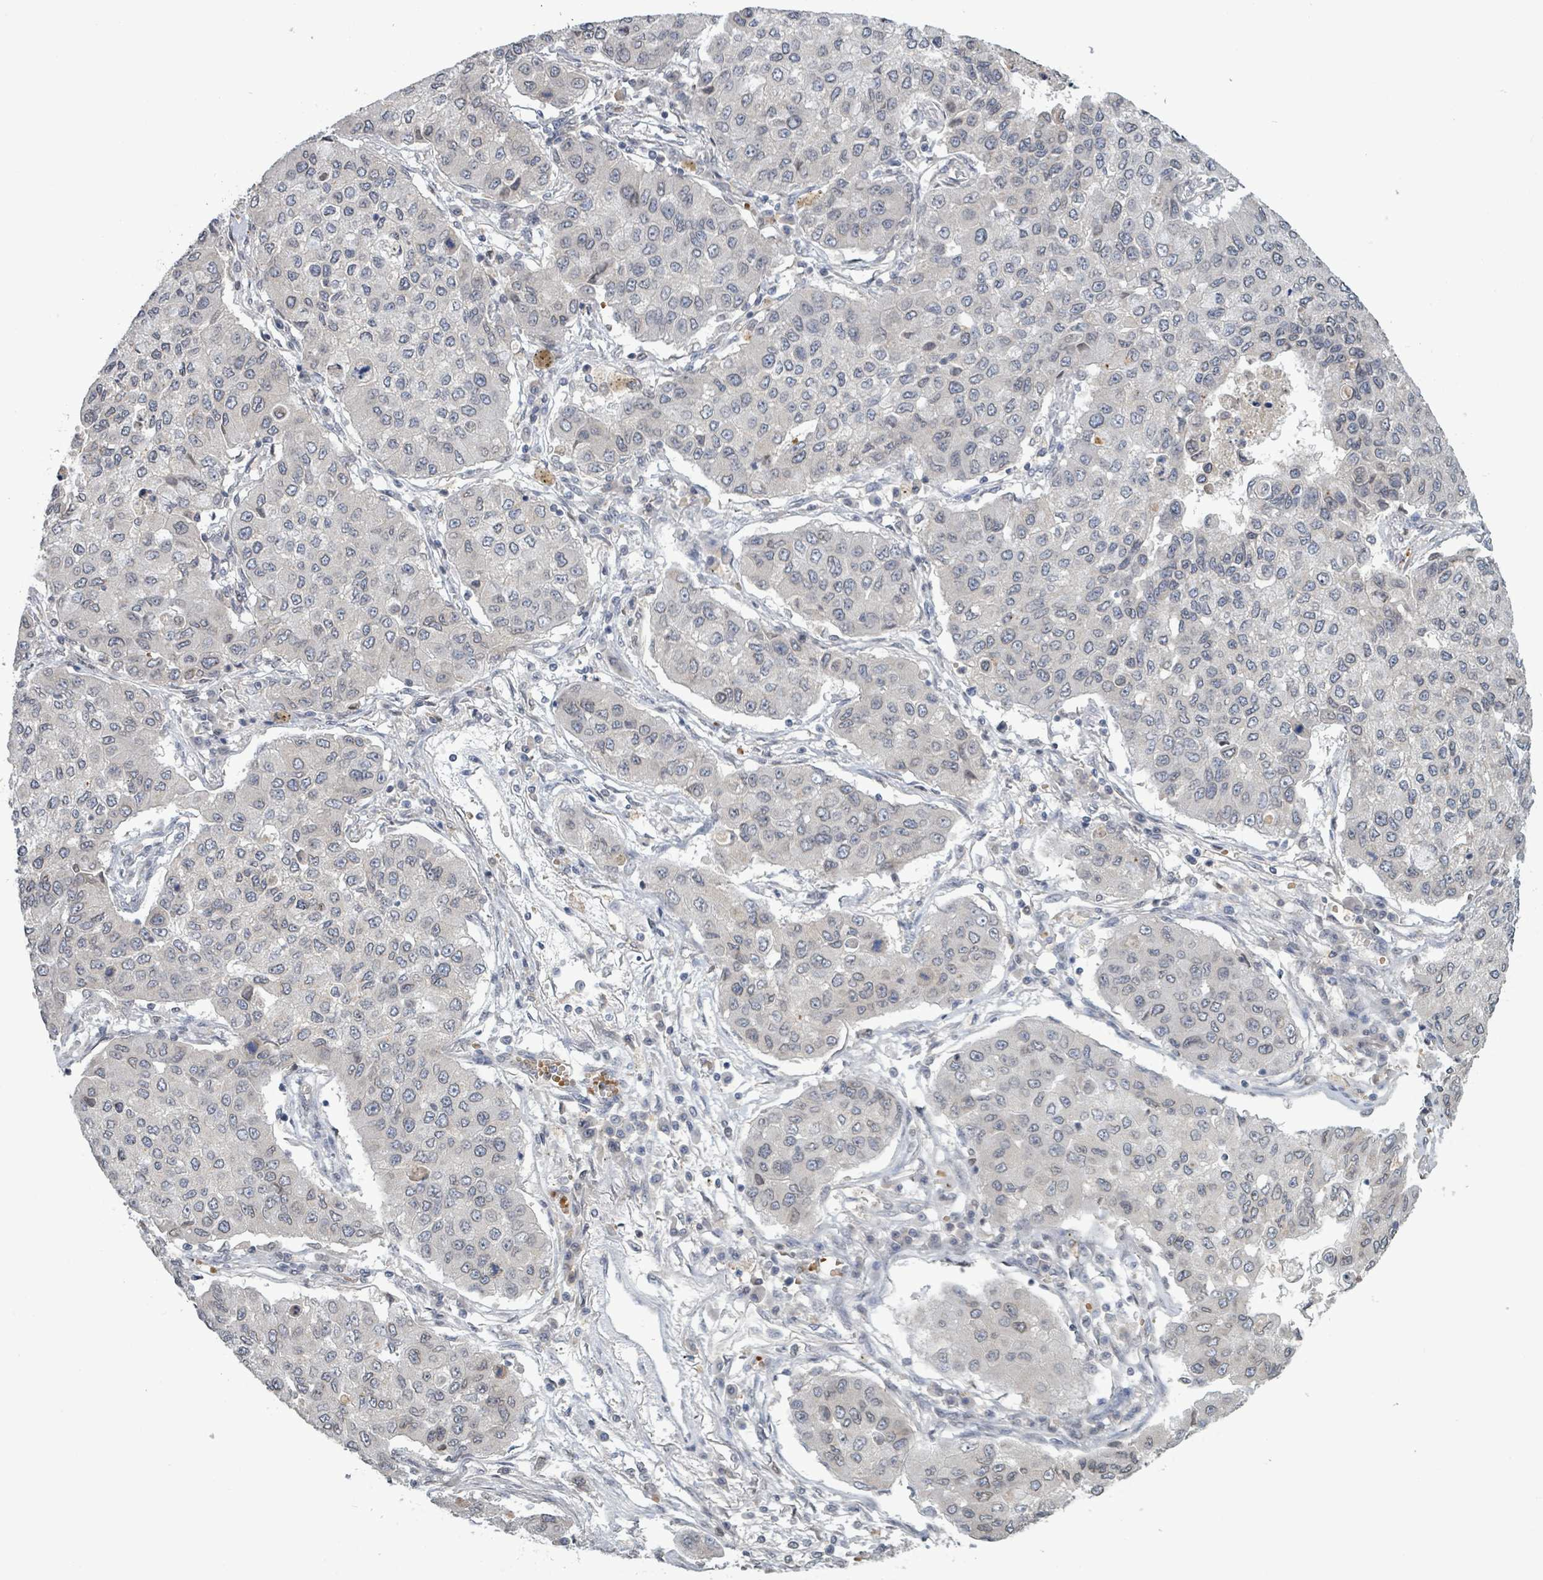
{"staining": {"intensity": "negative", "quantity": "none", "location": "none"}, "tissue": "lung cancer", "cell_type": "Tumor cells", "image_type": "cancer", "snomed": [{"axis": "morphology", "description": "Squamous cell carcinoma, NOS"}, {"axis": "topography", "description": "Lung"}], "caption": "High power microscopy image of an immunohistochemistry (IHC) histopathology image of lung squamous cell carcinoma, revealing no significant staining in tumor cells. (DAB (3,3'-diaminobenzidine) immunohistochemistry, high magnification).", "gene": "GRM8", "patient": {"sex": "male", "age": 74}}